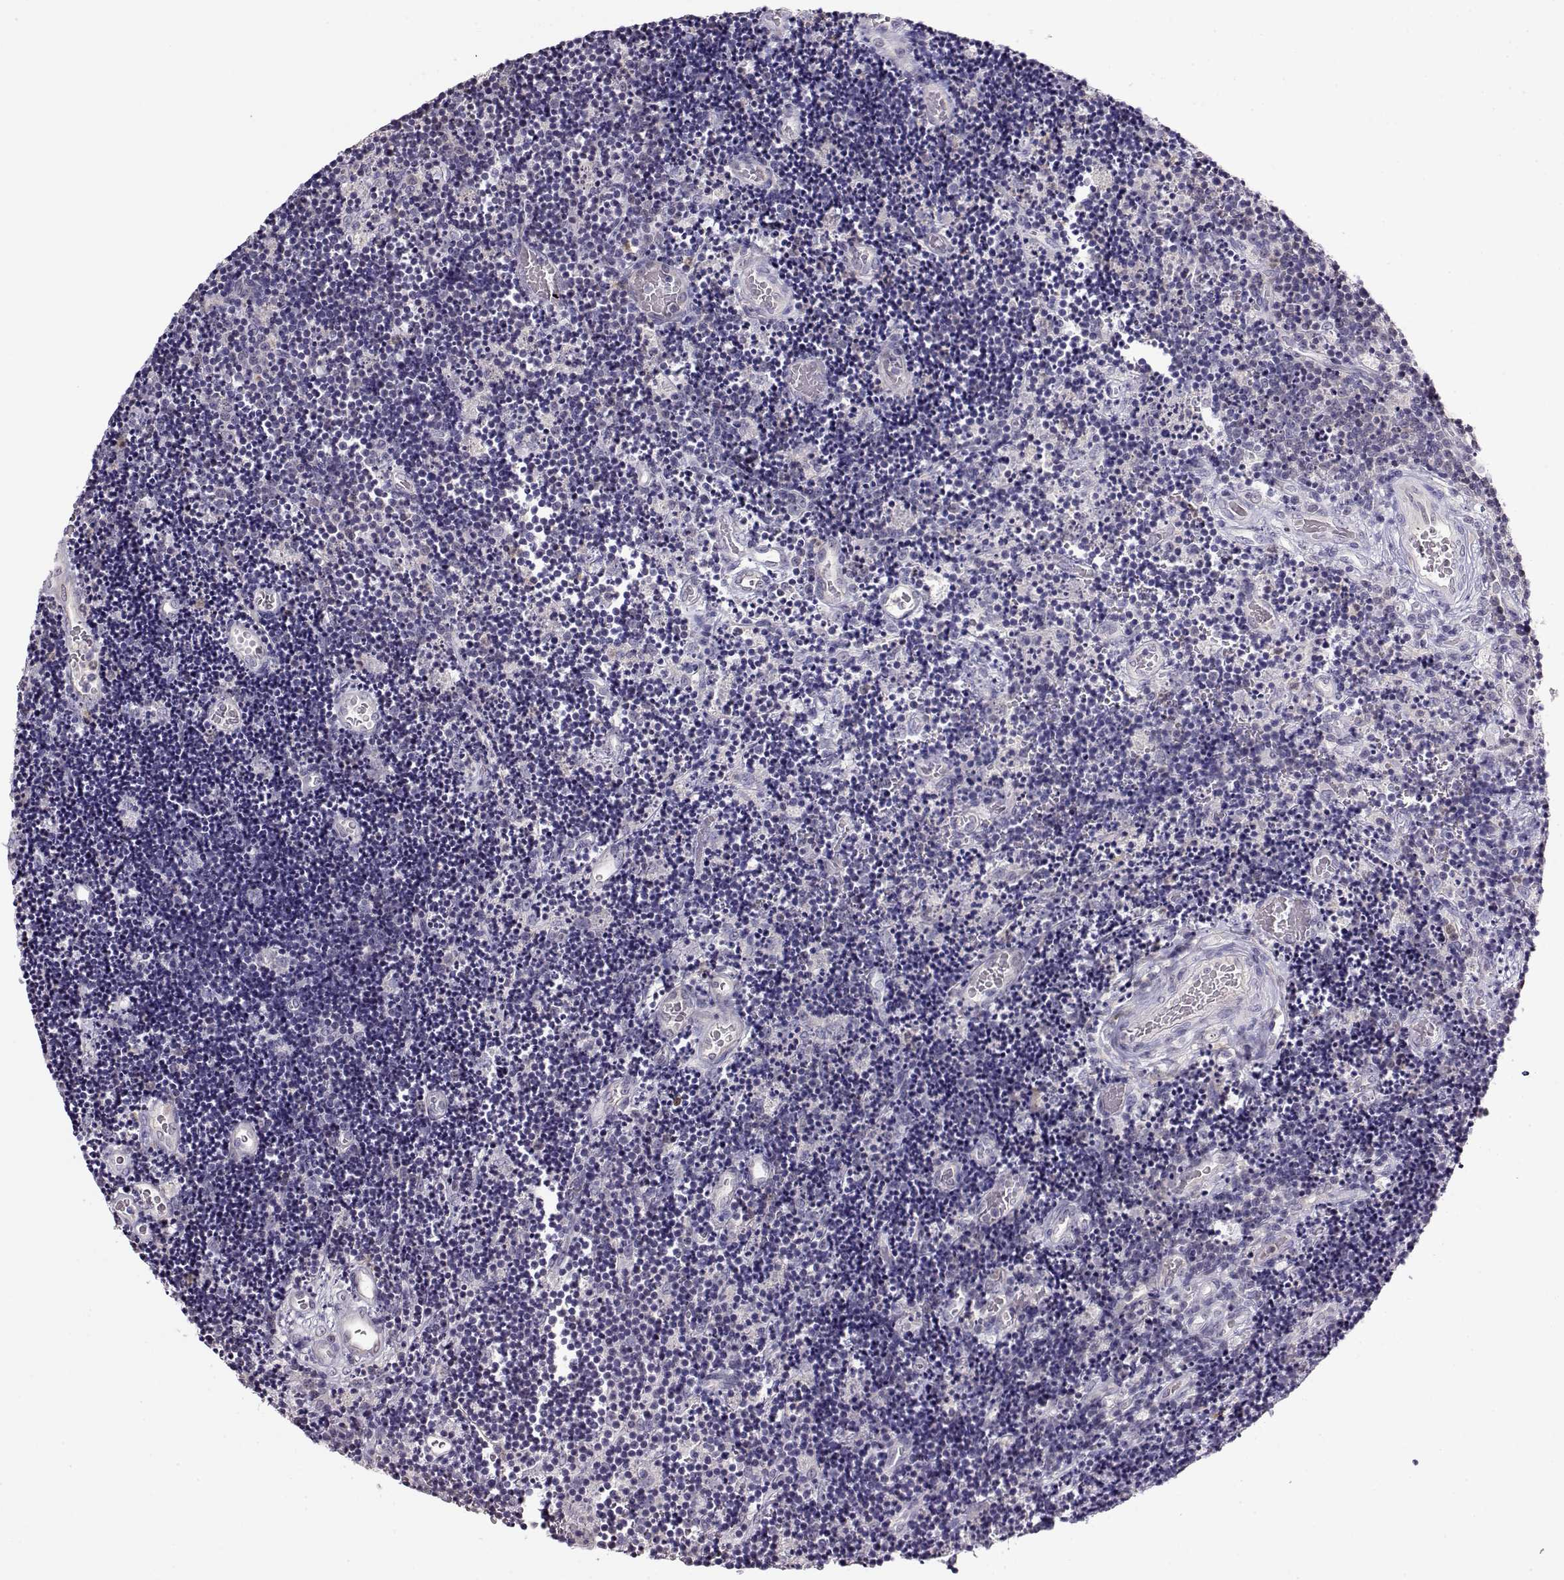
{"staining": {"intensity": "negative", "quantity": "none", "location": "none"}, "tissue": "lymphoma", "cell_type": "Tumor cells", "image_type": "cancer", "snomed": [{"axis": "morphology", "description": "Malignant lymphoma, non-Hodgkin's type, Low grade"}, {"axis": "topography", "description": "Brain"}], "caption": "This is a micrograph of IHC staining of lymphoma, which shows no staining in tumor cells. The staining is performed using DAB brown chromogen with nuclei counter-stained in using hematoxylin.", "gene": "CCR8", "patient": {"sex": "female", "age": 66}}